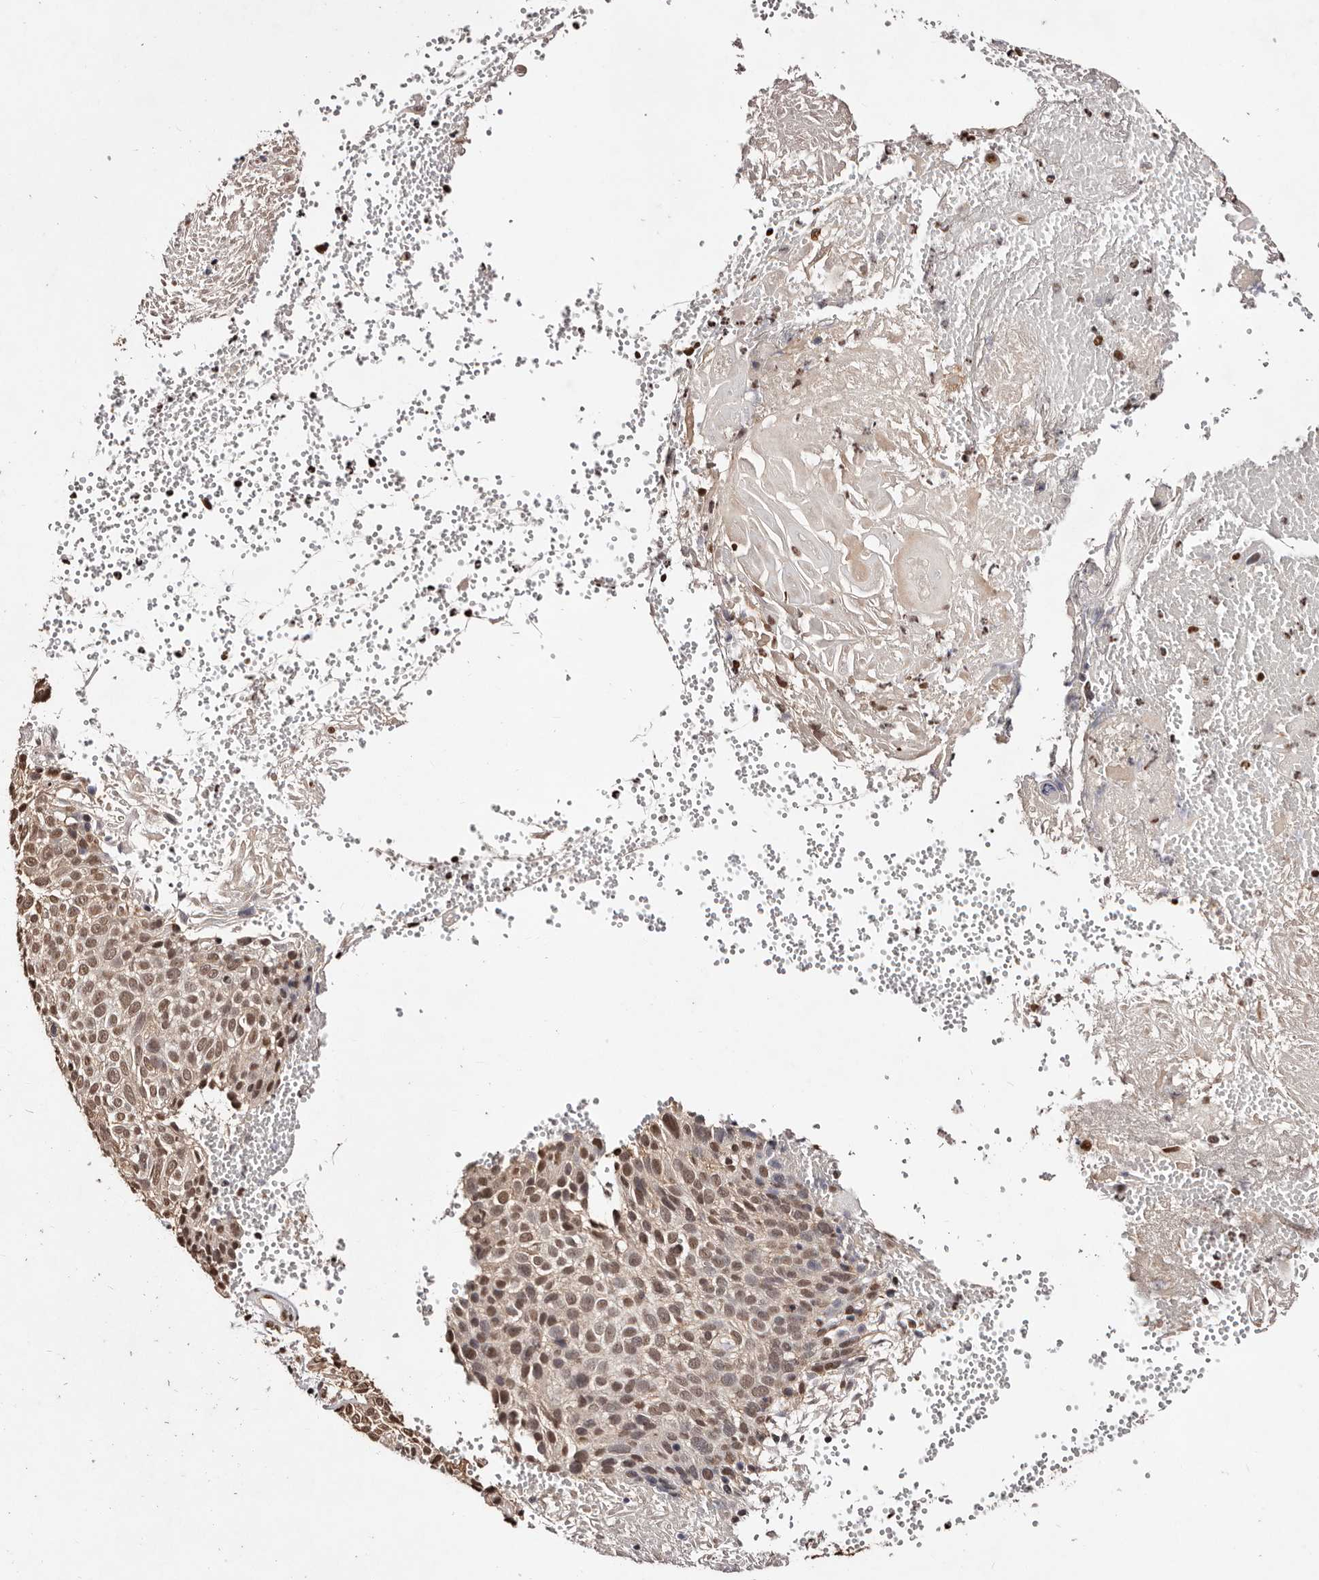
{"staining": {"intensity": "moderate", "quantity": ">75%", "location": "nuclear"}, "tissue": "cervical cancer", "cell_type": "Tumor cells", "image_type": "cancer", "snomed": [{"axis": "morphology", "description": "Squamous cell carcinoma, NOS"}, {"axis": "topography", "description": "Cervix"}], "caption": "Immunohistochemistry (DAB) staining of cervical squamous cell carcinoma reveals moderate nuclear protein positivity in approximately >75% of tumor cells.", "gene": "BICRAL", "patient": {"sex": "female", "age": 74}}